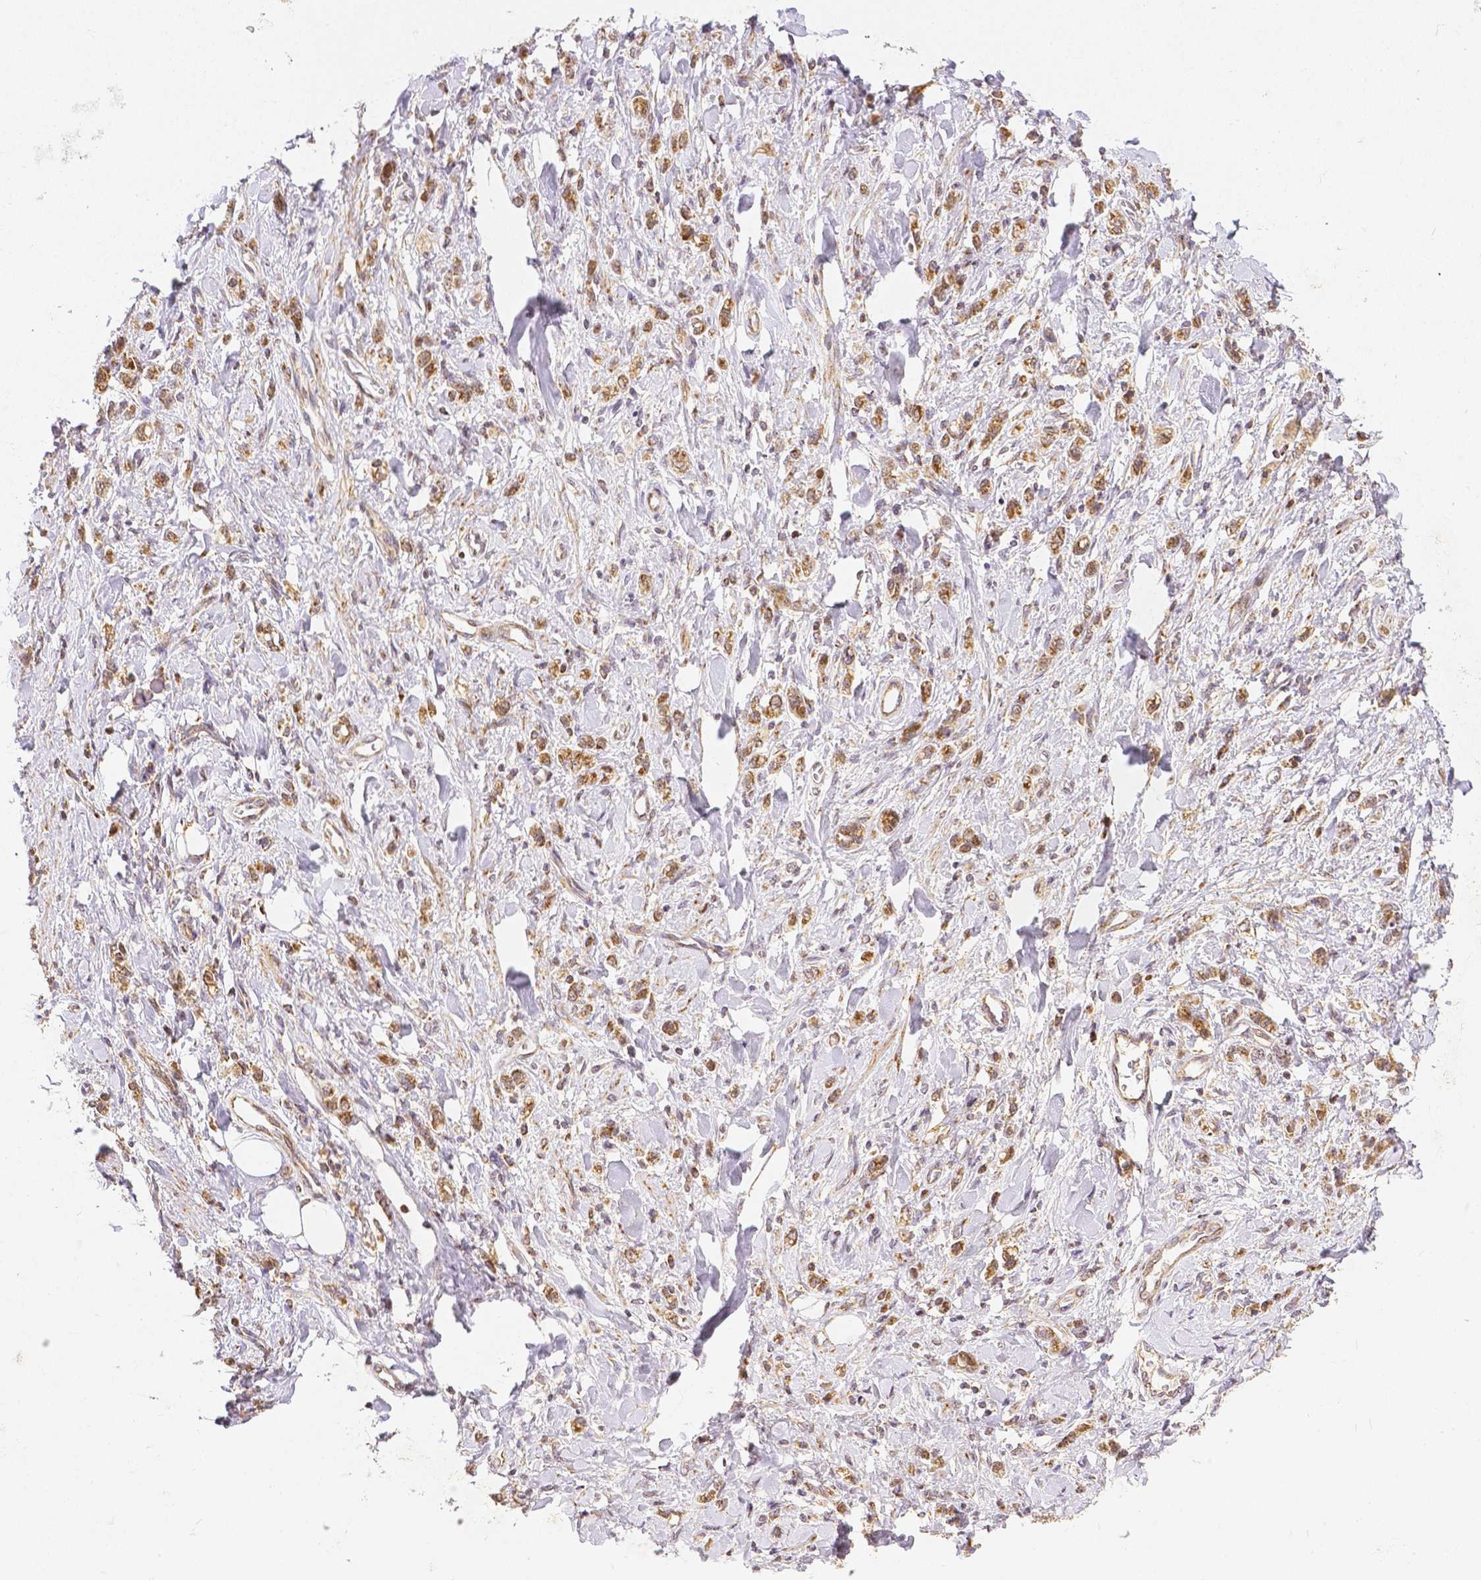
{"staining": {"intensity": "moderate", "quantity": ">75%", "location": "cytoplasmic/membranous,nuclear"}, "tissue": "stomach cancer", "cell_type": "Tumor cells", "image_type": "cancer", "snomed": [{"axis": "morphology", "description": "Adenocarcinoma, NOS"}, {"axis": "topography", "description": "Stomach"}], "caption": "High-power microscopy captured an immunohistochemistry micrograph of adenocarcinoma (stomach), revealing moderate cytoplasmic/membranous and nuclear expression in about >75% of tumor cells. Using DAB (3,3'-diaminobenzidine) (brown) and hematoxylin (blue) stains, captured at high magnification using brightfield microscopy.", "gene": "RHOT1", "patient": {"sex": "male", "age": 77}}